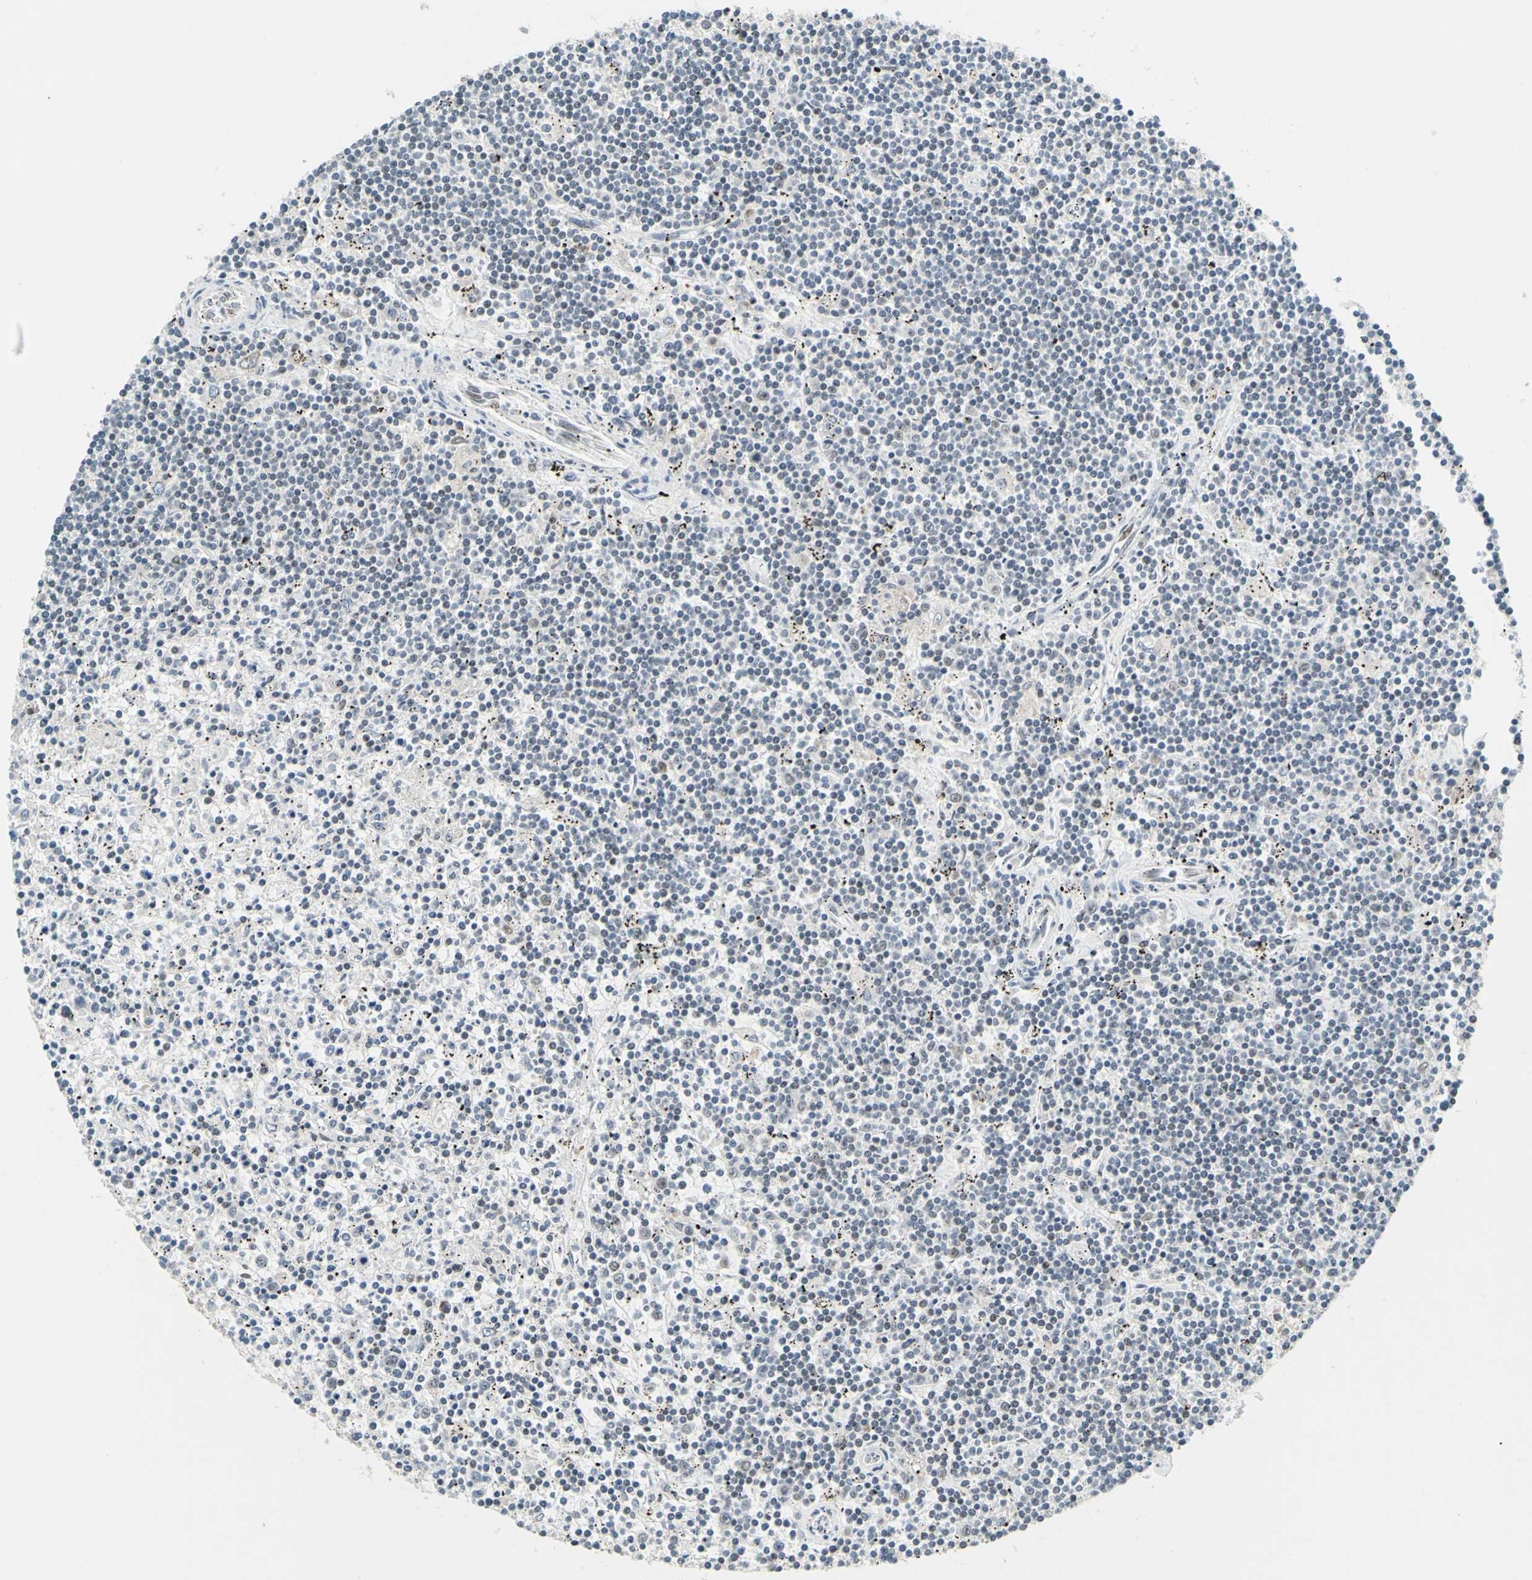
{"staining": {"intensity": "weak", "quantity": "<25%", "location": "cytoplasmic/membranous"}, "tissue": "lymphoma", "cell_type": "Tumor cells", "image_type": "cancer", "snomed": [{"axis": "morphology", "description": "Malignant lymphoma, non-Hodgkin's type, Low grade"}, {"axis": "topography", "description": "Spleen"}], "caption": "Protein analysis of malignant lymphoma, non-Hodgkin's type (low-grade) shows no significant expression in tumor cells. (IHC, brightfield microscopy, high magnification).", "gene": "POGZ", "patient": {"sex": "male", "age": 76}}